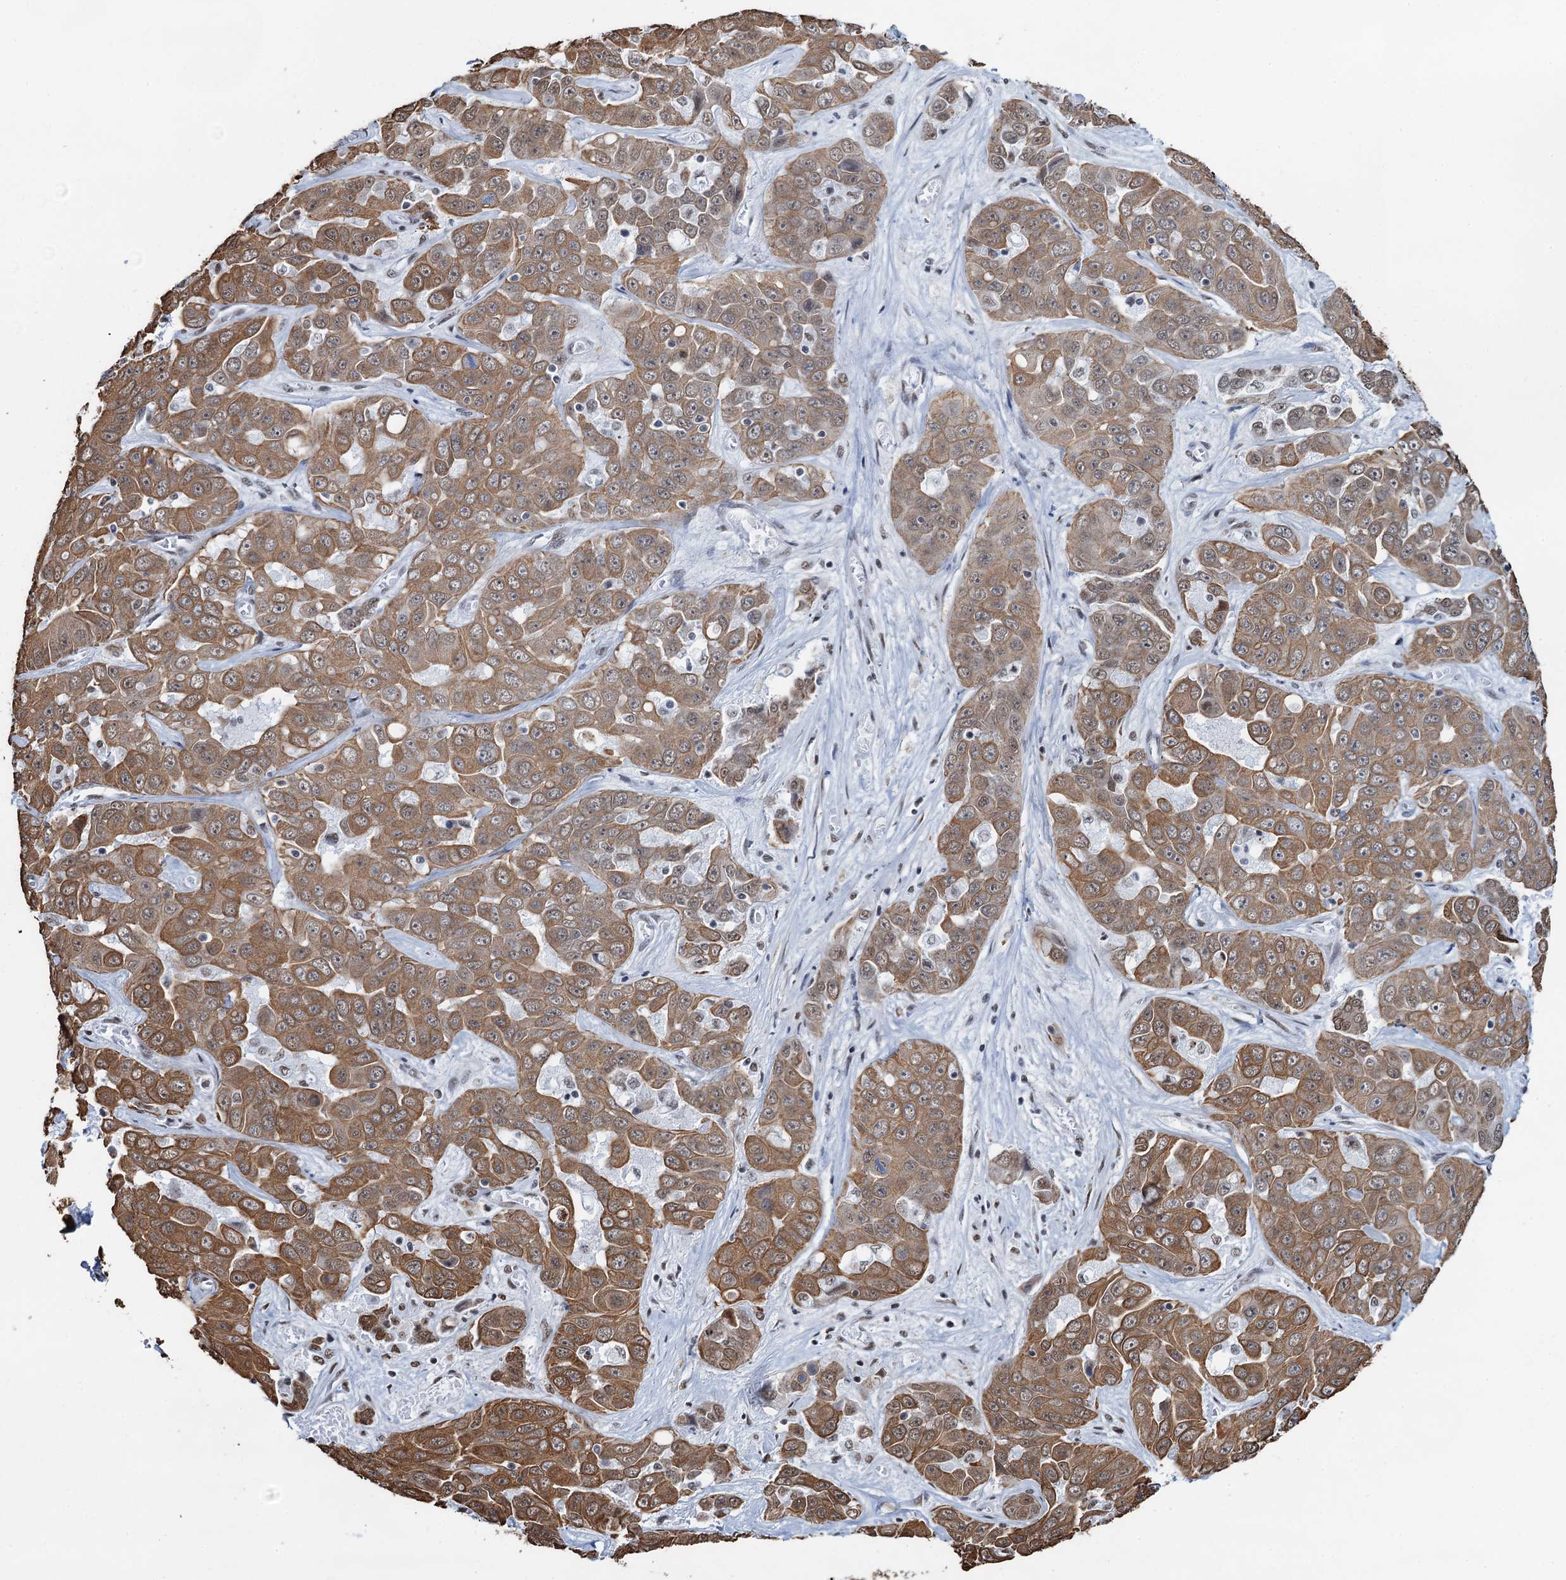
{"staining": {"intensity": "moderate", "quantity": ">75%", "location": "cytoplasmic/membranous"}, "tissue": "liver cancer", "cell_type": "Tumor cells", "image_type": "cancer", "snomed": [{"axis": "morphology", "description": "Cholangiocarcinoma"}, {"axis": "topography", "description": "Liver"}], "caption": "Protein staining demonstrates moderate cytoplasmic/membranous staining in approximately >75% of tumor cells in liver cancer.", "gene": "ZNF609", "patient": {"sex": "female", "age": 52}}